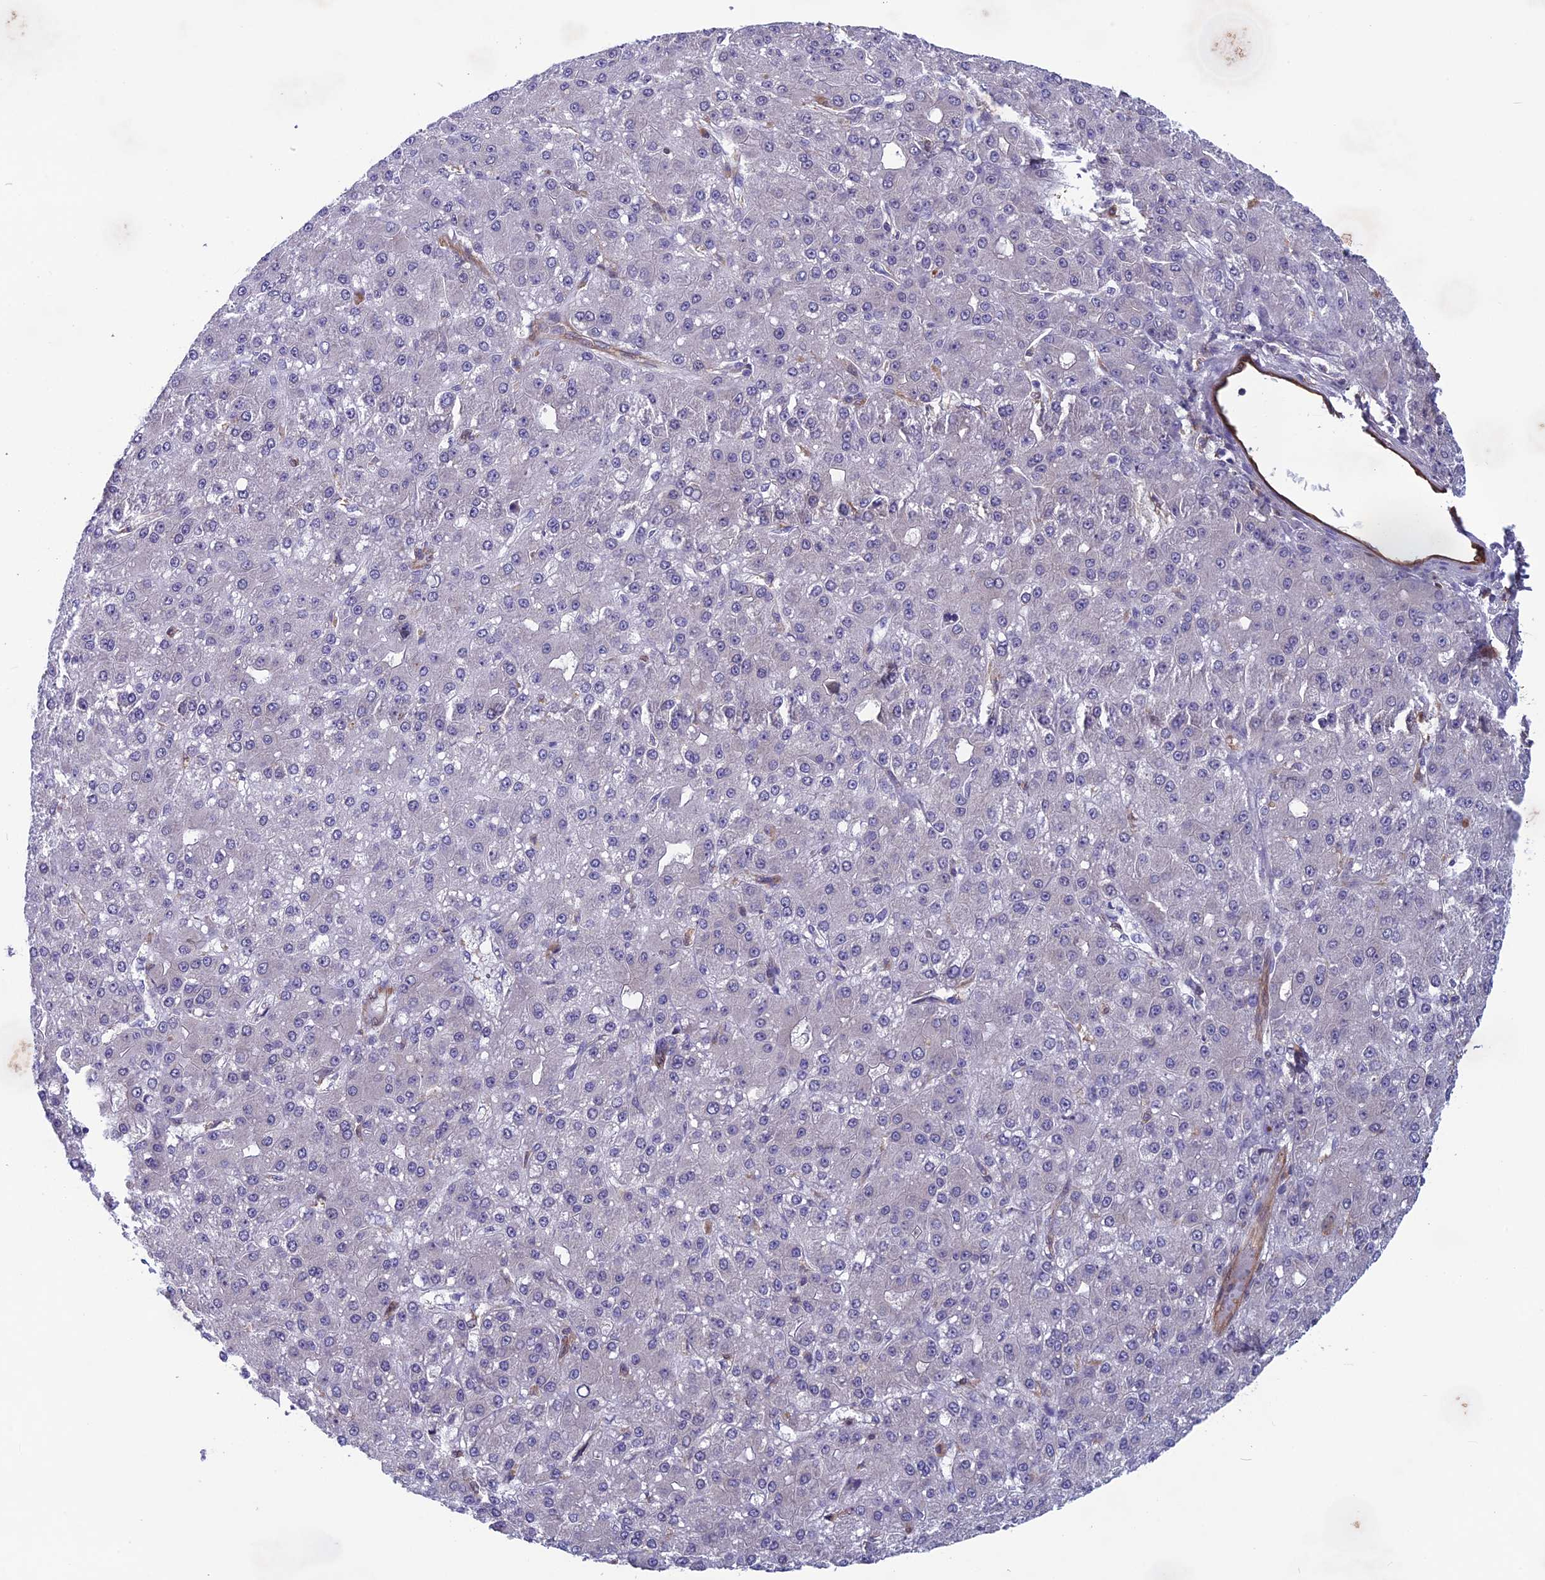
{"staining": {"intensity": "negative", "quantity": "none", "location": "none"}, "tissue": "liver cancer", "cell_type": "Tumor cells", "image_type": "cancer", "snomed": [{"axis": "morphology", "description": "Carcinoma, Hepatocellular, NOS"}, {"axis": "topography", "description": "Liver"}], "caption": "DAB (3,3'-diaminobenzidine) immunohistochemical staining of human hepatocellular carcinoma (liver) demonstrates no significant staining in tumor cells.", "gene": "MAST2", "patient": {"sex": "male", "age": 67}}